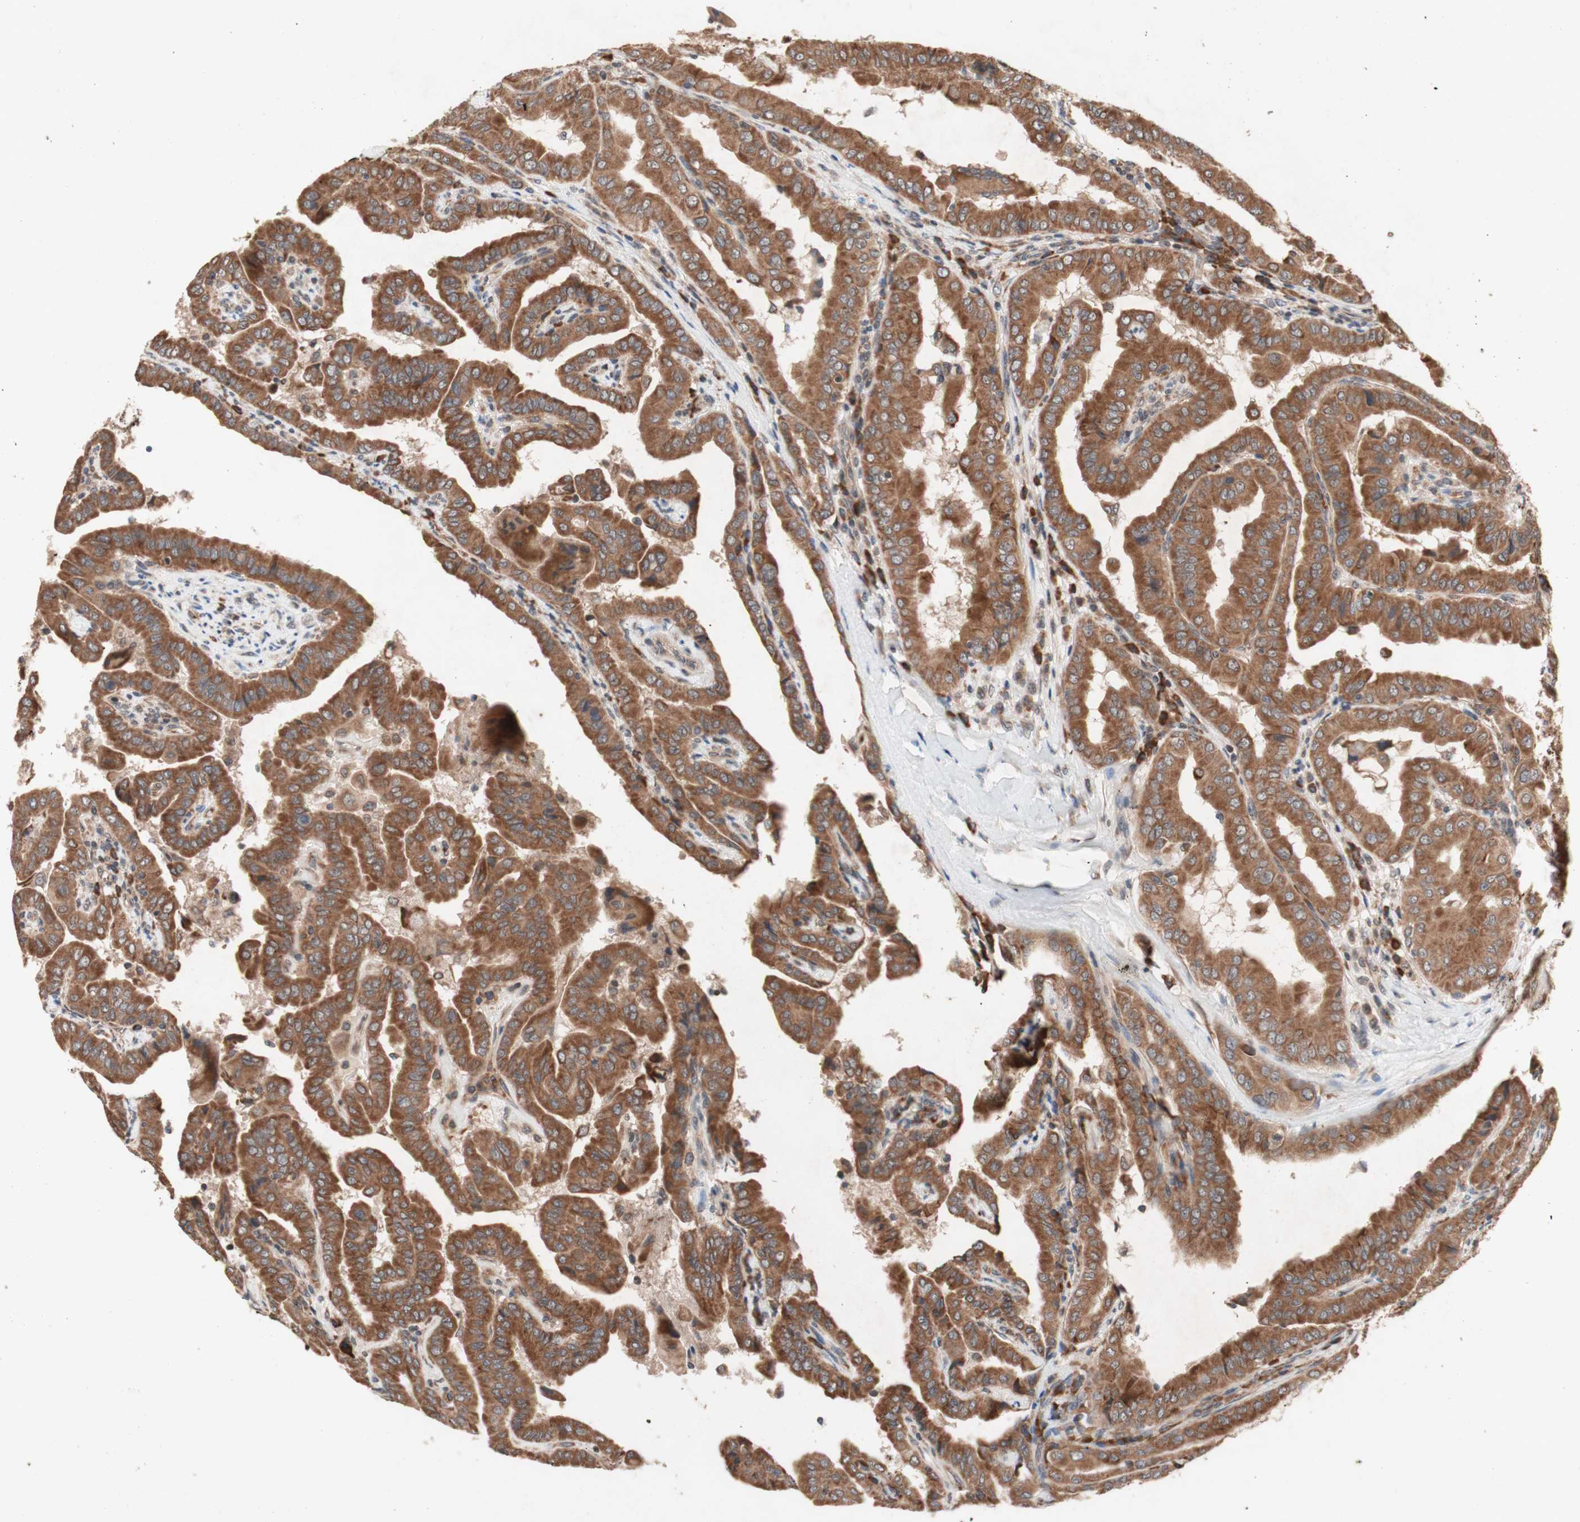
{"staining": {"intensity": "moderate", "quantity": ">75%", "location": "cytoplasmic/membranous"}, "tissue": "thyroid cancer", "cell_type": "Tumor cells", "image_type": "cancer", "snomed": [{"axis": "morphology", "description": "Papillary adenocarcinoma, NOS"}, {"axis": "topography", "description": "Thyroid gland"}], "caption": "Immunohistochemical staining of human thyroid papillary adenocarcinoma exhibits medium levels of moderate cytoplasmic/membranous protein expression in about >75% of tumor cells. The staining was performed using DAB (3,3'-diaminobenzidine) to visualize the protein expression in brown, while the nuclei were stained in blue with hematoxylin (Magnification: 20x).", "gene": "DDOST", "patient": {"sex": "male", "age": 33}}